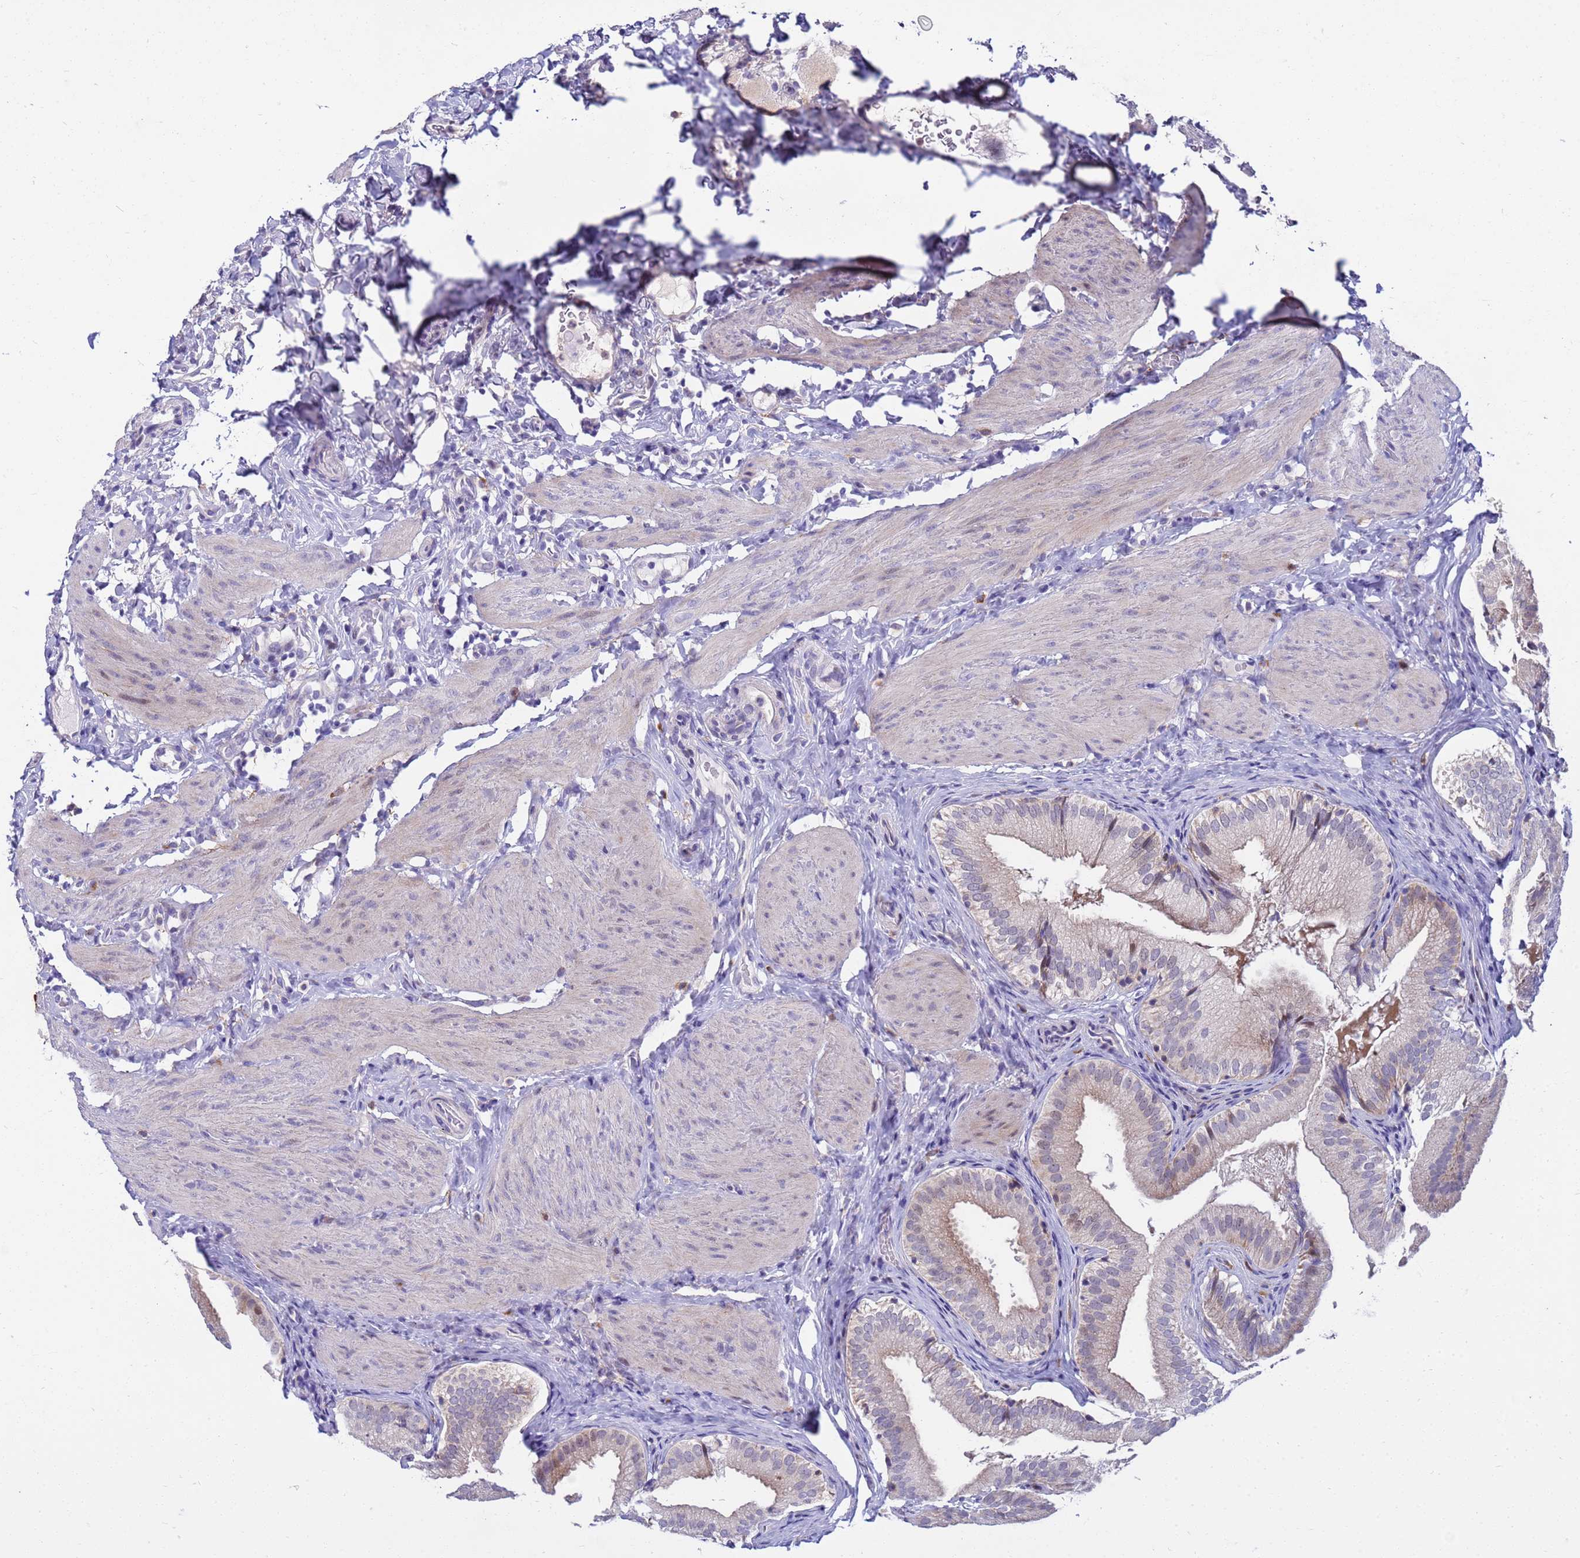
{"staining": {"intensity": "moderate", "quantity": ">75%", "location": "cytoplasmic/membranous,nuclear"}, "tissue": "gallbladder", "cell_type": "Glandular cells", "image_type": "normal", "snomed": [{"axis": "morphology", "description": "Normal tissue, NOS"}, {"axis": "topography", "description": "Gallbladder"}], "caption": "A medium amount of moderate cytoplasmic/membranous,nuclear expression is identified in about >75% of glandular cells in unremarkable gallbladder.", "gene": "LRATD1", "patient": {"sex": "female", "age": 30}}